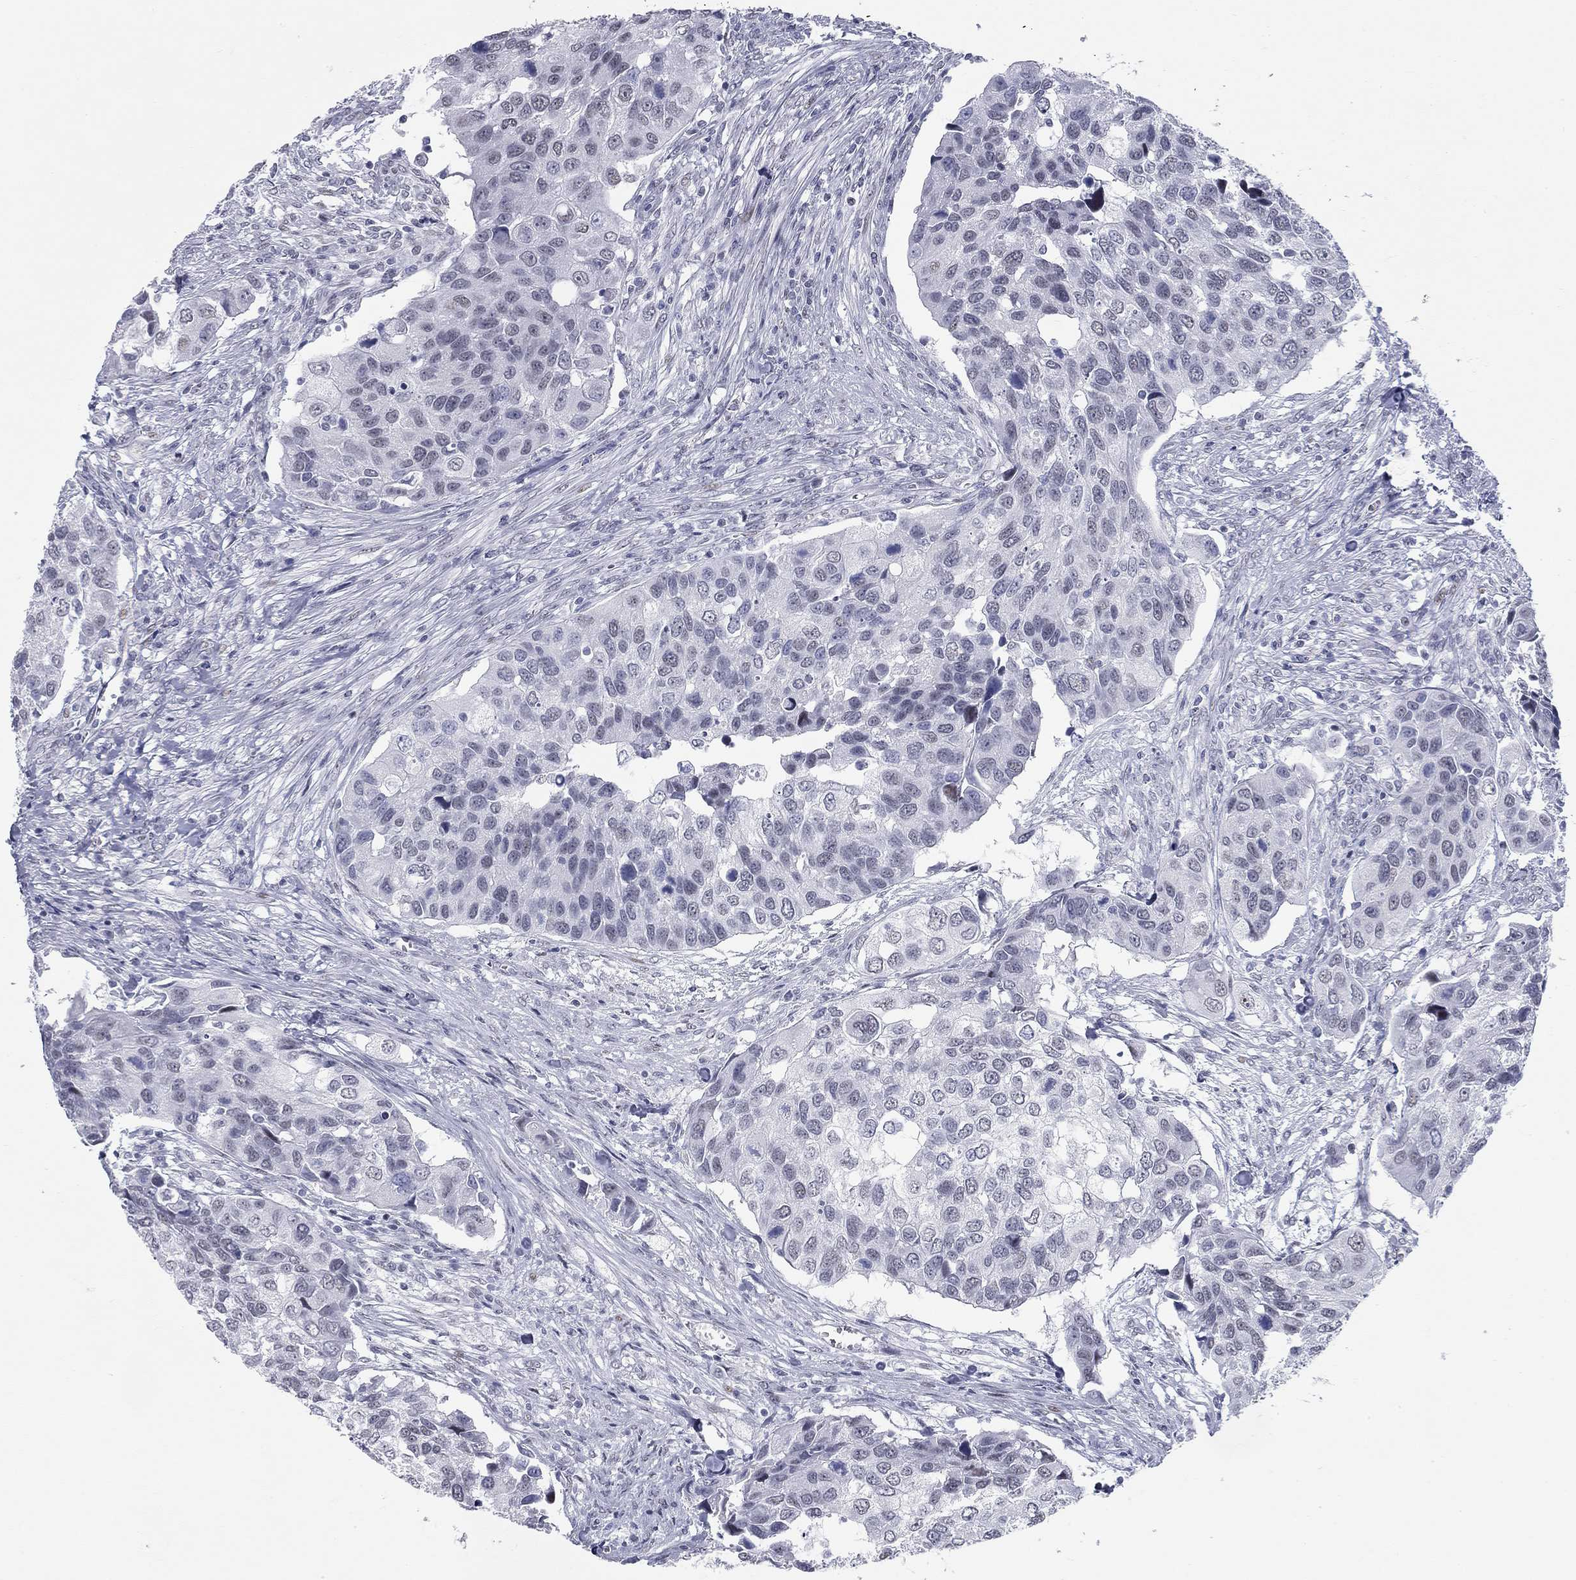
{"staining": {"intensity": "negative", "quantity": "none", "location": "none"}, "tissue": "urothelial cancer", "cell_type": "Tumor cells", "image_type": "cancer", "snomed": [{"axis": "morphology", "description": "Urothelial carcinoma, High grade"}, {"axis": "topography", "description": "Urinary bladder"}], "caption": "A histopathology image of urothelial cancer stained for a protein demonstrates no brown staining in tumor cells.", "gene": "ASF1B", "patient": {"sex": "male", "age": 60}}